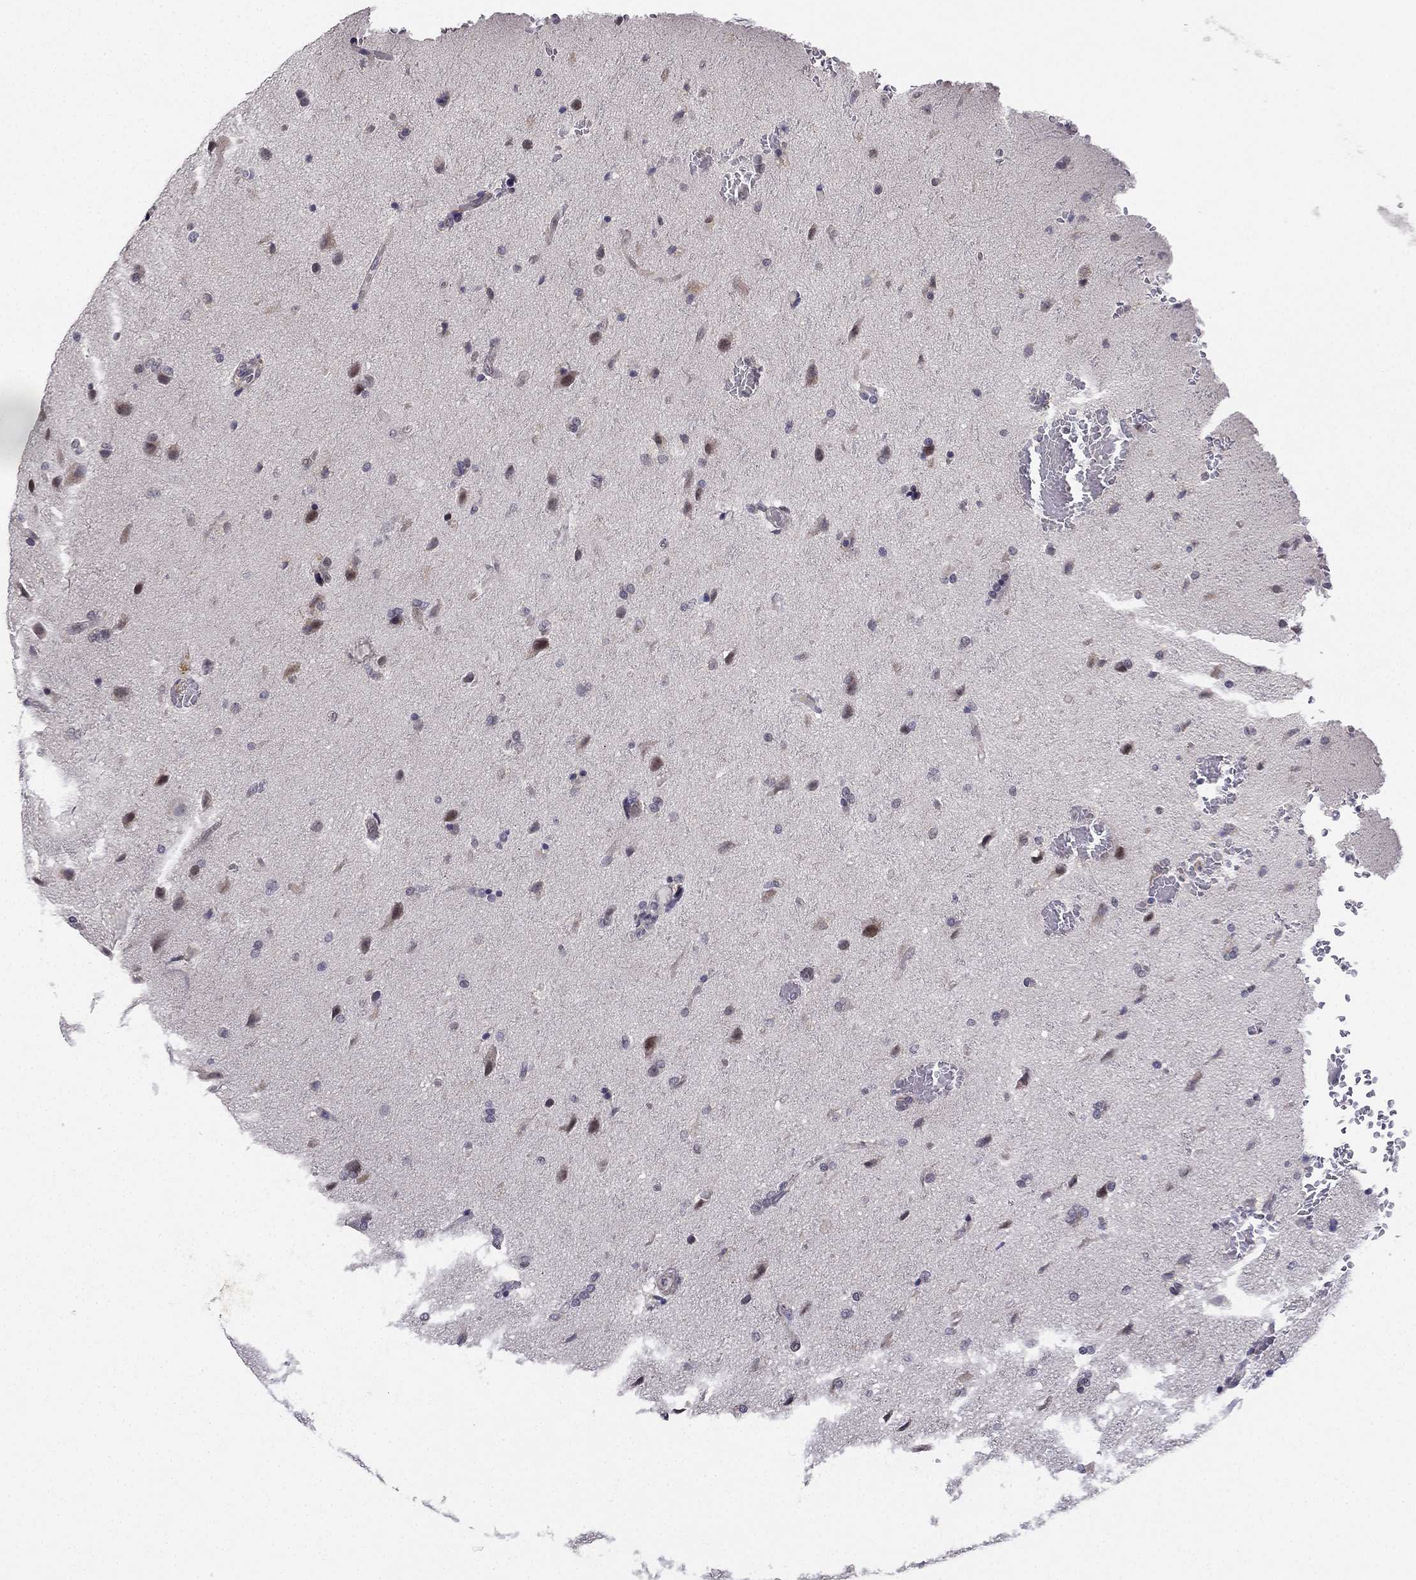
{"staining": {"intensity": "negative", "quantity": "none", "location": "none"}, "tissue": "glioma", "cell_type": "Tumor cells", "image_type": "cancer", "snomed": [{"axis": "morphology", "description": "Glioma, malignant, High grade"}, {"axis": "topography", "description": "Brain"}], "caption": "IHC image of neoplastic tissue: glioma stained with DAB demonstrates no significant protein staining in tumor cells. (DAB immunohistochemistry with hematoxylin counter stain).", "gene": "CHST8", "patient": {"sex": "male", "age": 68}}